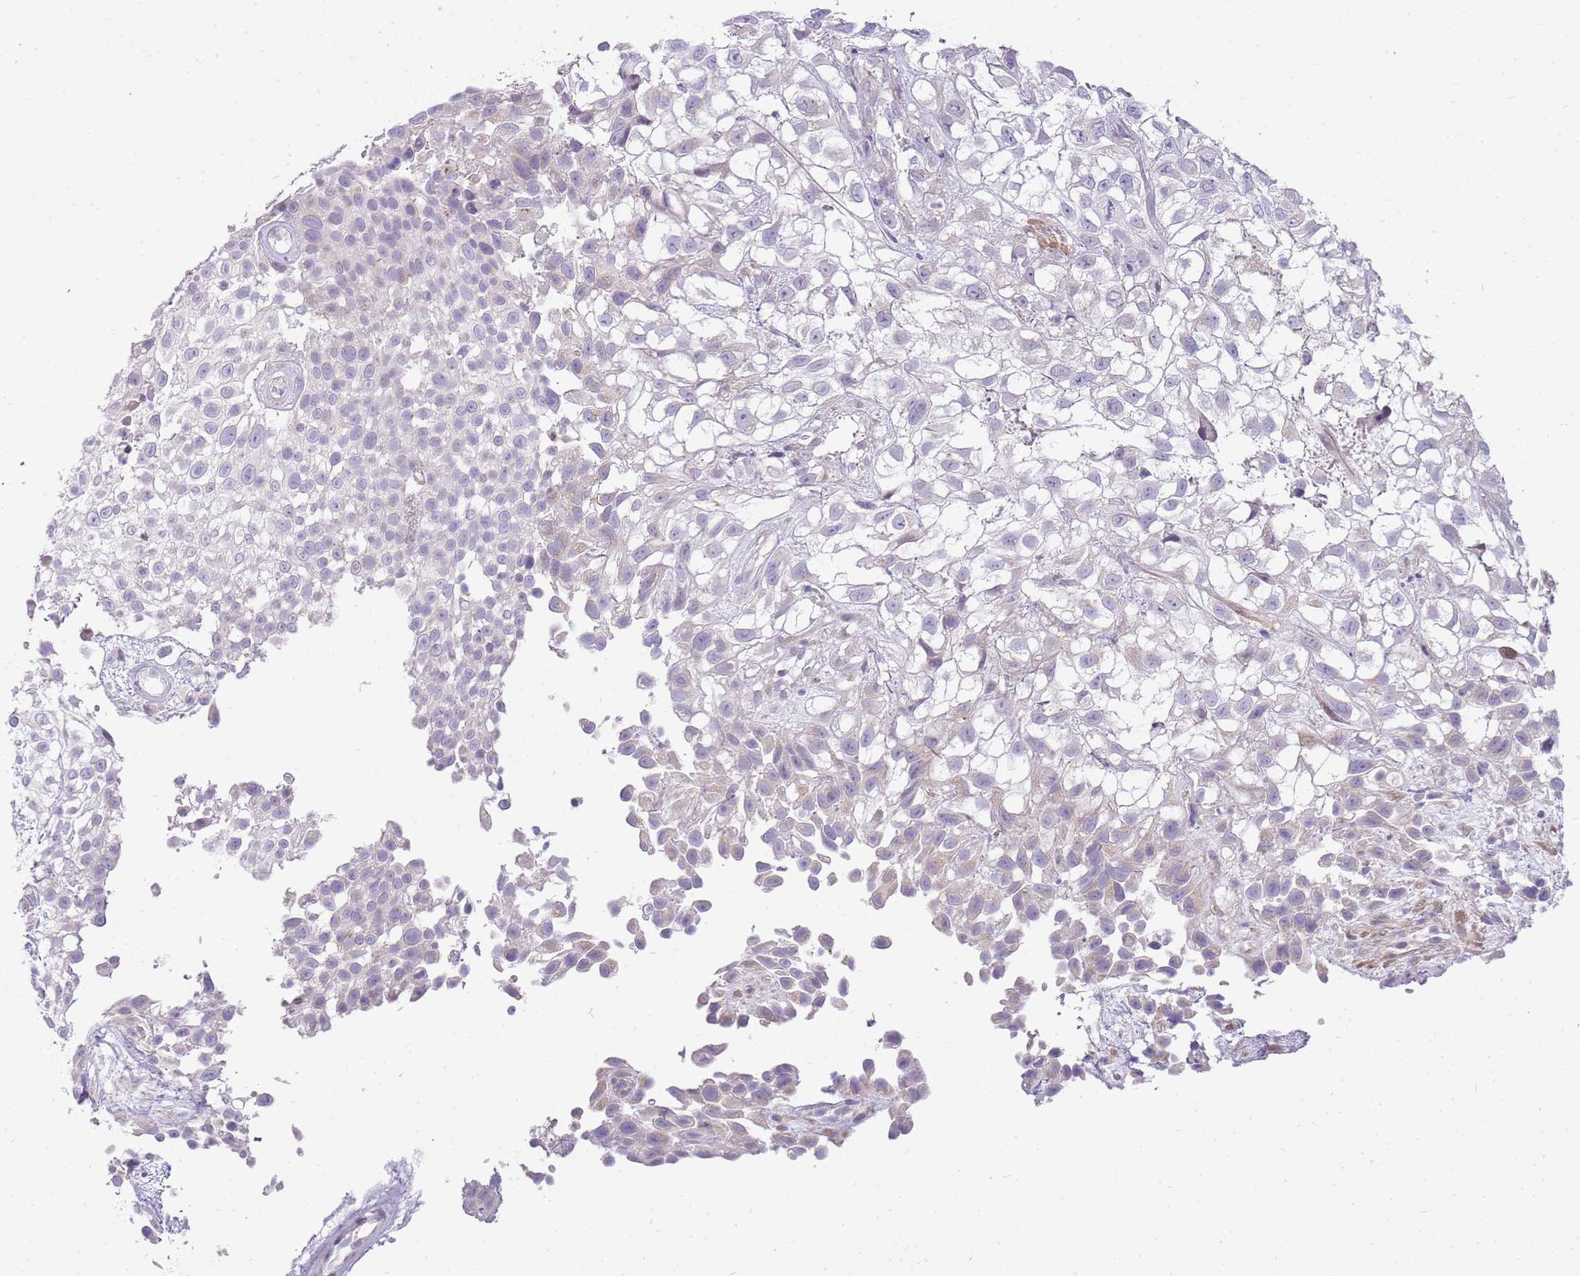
{"staining": {"intensity": "negative", "quantity": "none", "location": "none"}, "tissue": "urothelial cancer", "cell_type": "Tumor cells", "image_type": "cancer", "snomed": [{"axis": "morphology", "description": "Urothelial carcinoma, High grade"}, {"axis": "topography", "description": "Urinary bladder"}], "caption": "Protein analysis of urothelial cancer displays no significant expression in tumor cells.", "gene": "DIPK1C", "patient": {"sex": "male", "age": 56}}